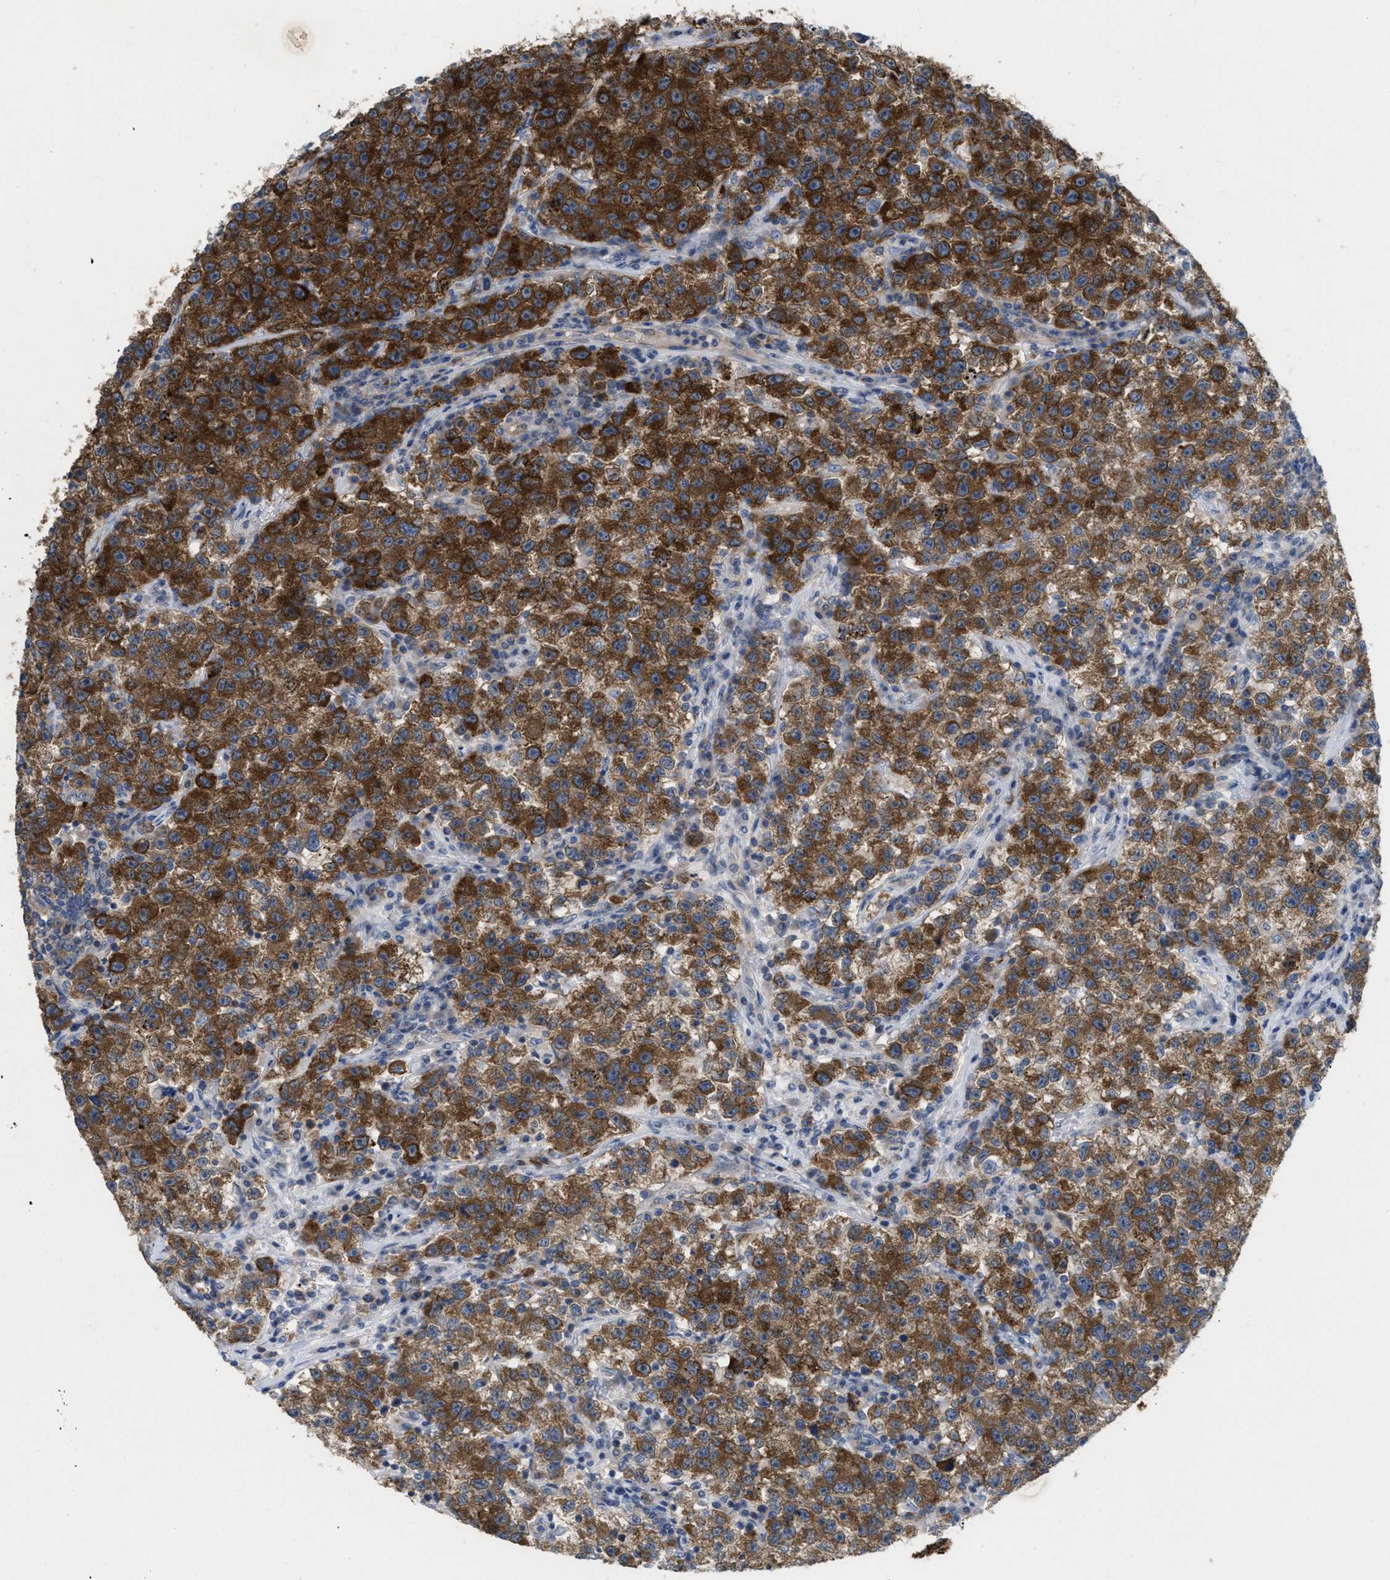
{"staining": {"intensity": "strong", "quantity": ">75%", "location": "cytoplasmic/membranous"}, "tissue": "testis cancer", "cell_type": "Tumor cells", "image_type": "cancer", "snomed": [{"axis": "morphology", "description": "Seminoma, NOS"}, {"axis": "topography", "description": "Testis"}], "caption": "Protein analysis of testis seminoma tissue exhibits strong cytoplasmic/membranous positivity in approximately >75% of tumor cells.", "gene": "UBAP2", "patient": {"sex": "male", "age": 22}}